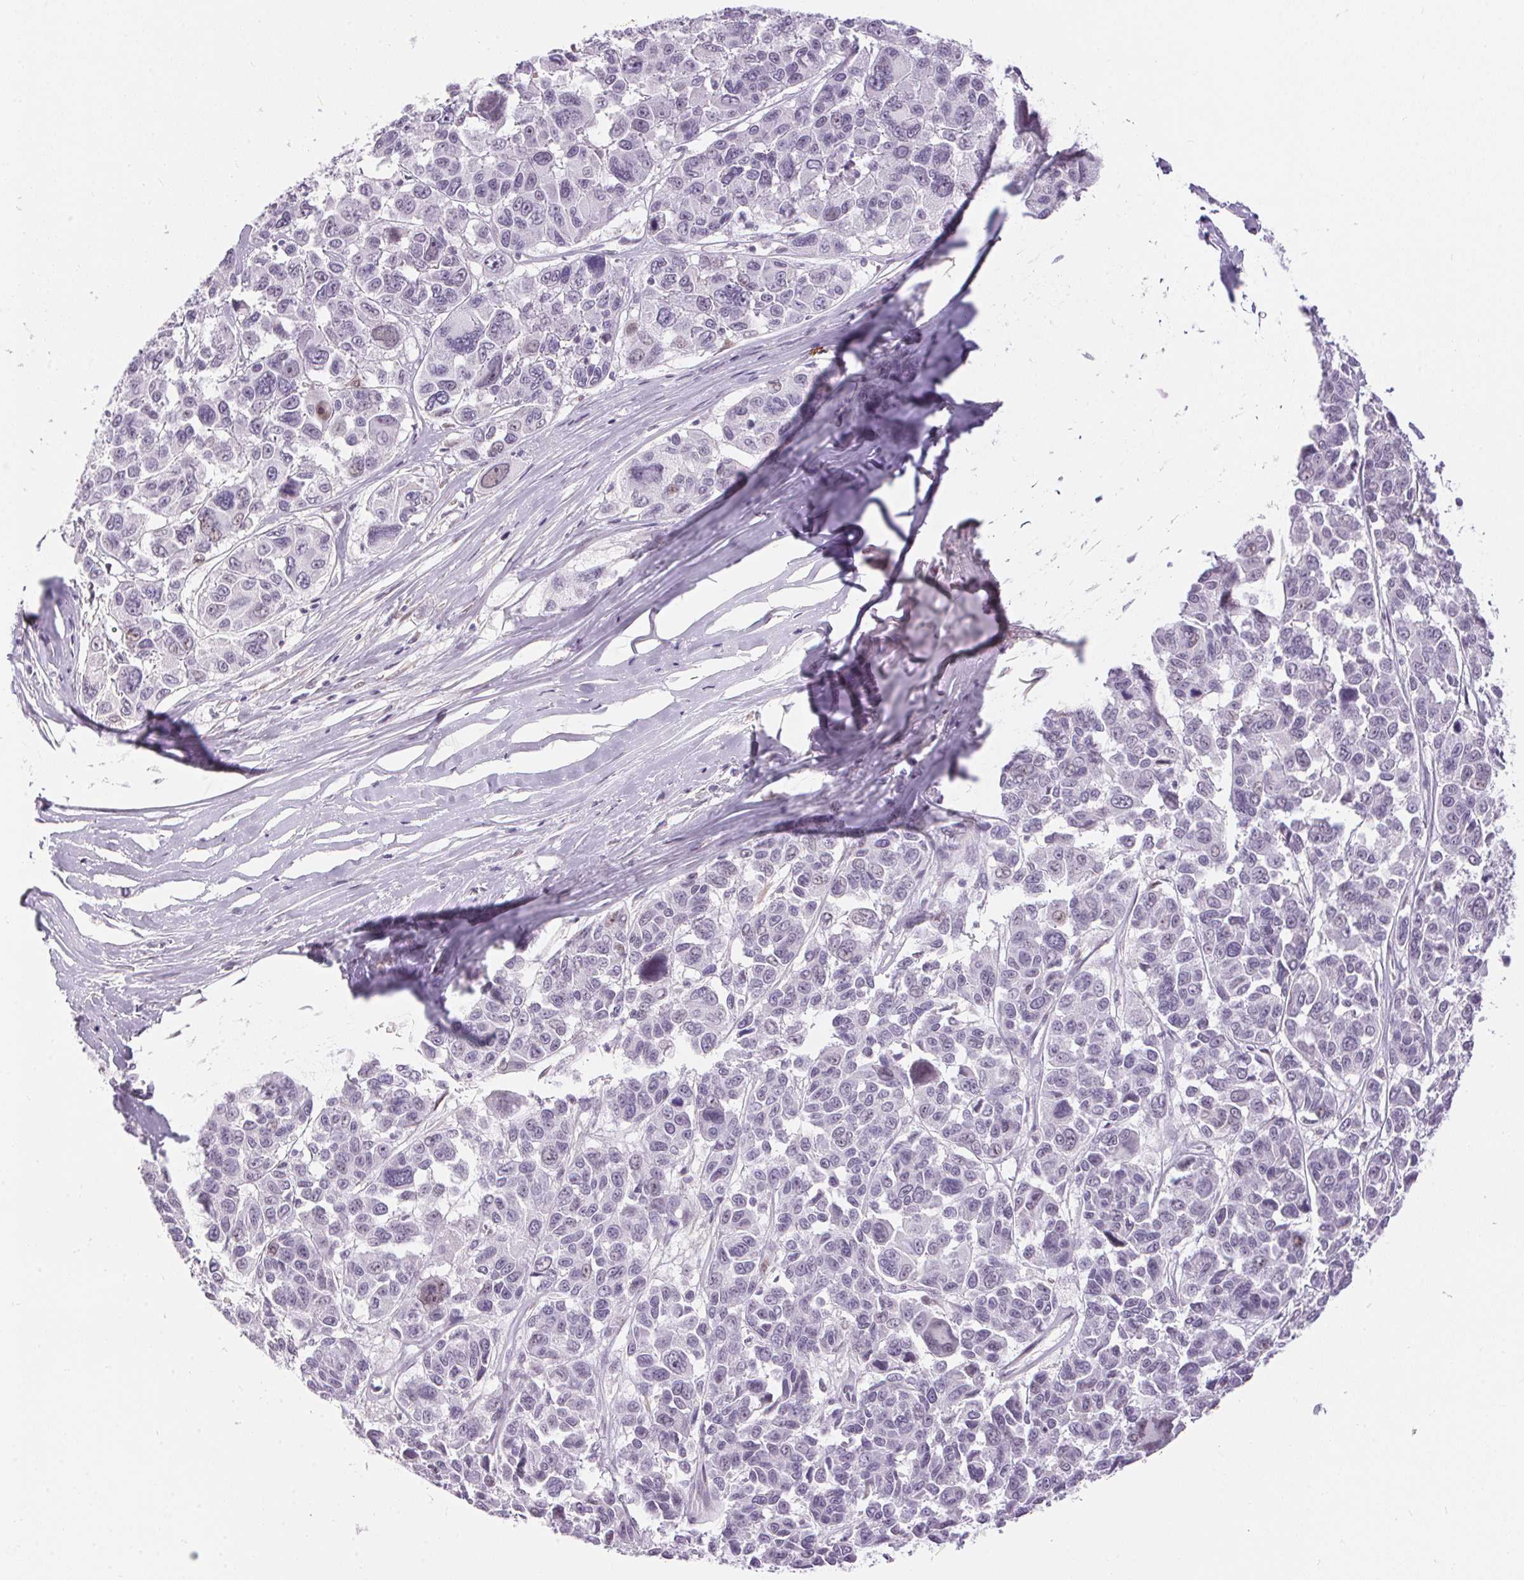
{"staining": {"intensity": "negative", "quantity": "none", "location": "none"}, "tissue": "melanoma", "cell_type": "Tumor cells", "image_type": "cancer", "snomed": [{"axis": "morphology", "description": "Malignant melanoma, NOS"}, {"axis": "topography", "description": "Skin"}], "caption": "This is a micrograph of immunohistochemistry (IHC) staining of melanoma, which shows no staining in tumor cells.", "gene": "CADPS", "patient": {"sex": "female", "age": 66}}